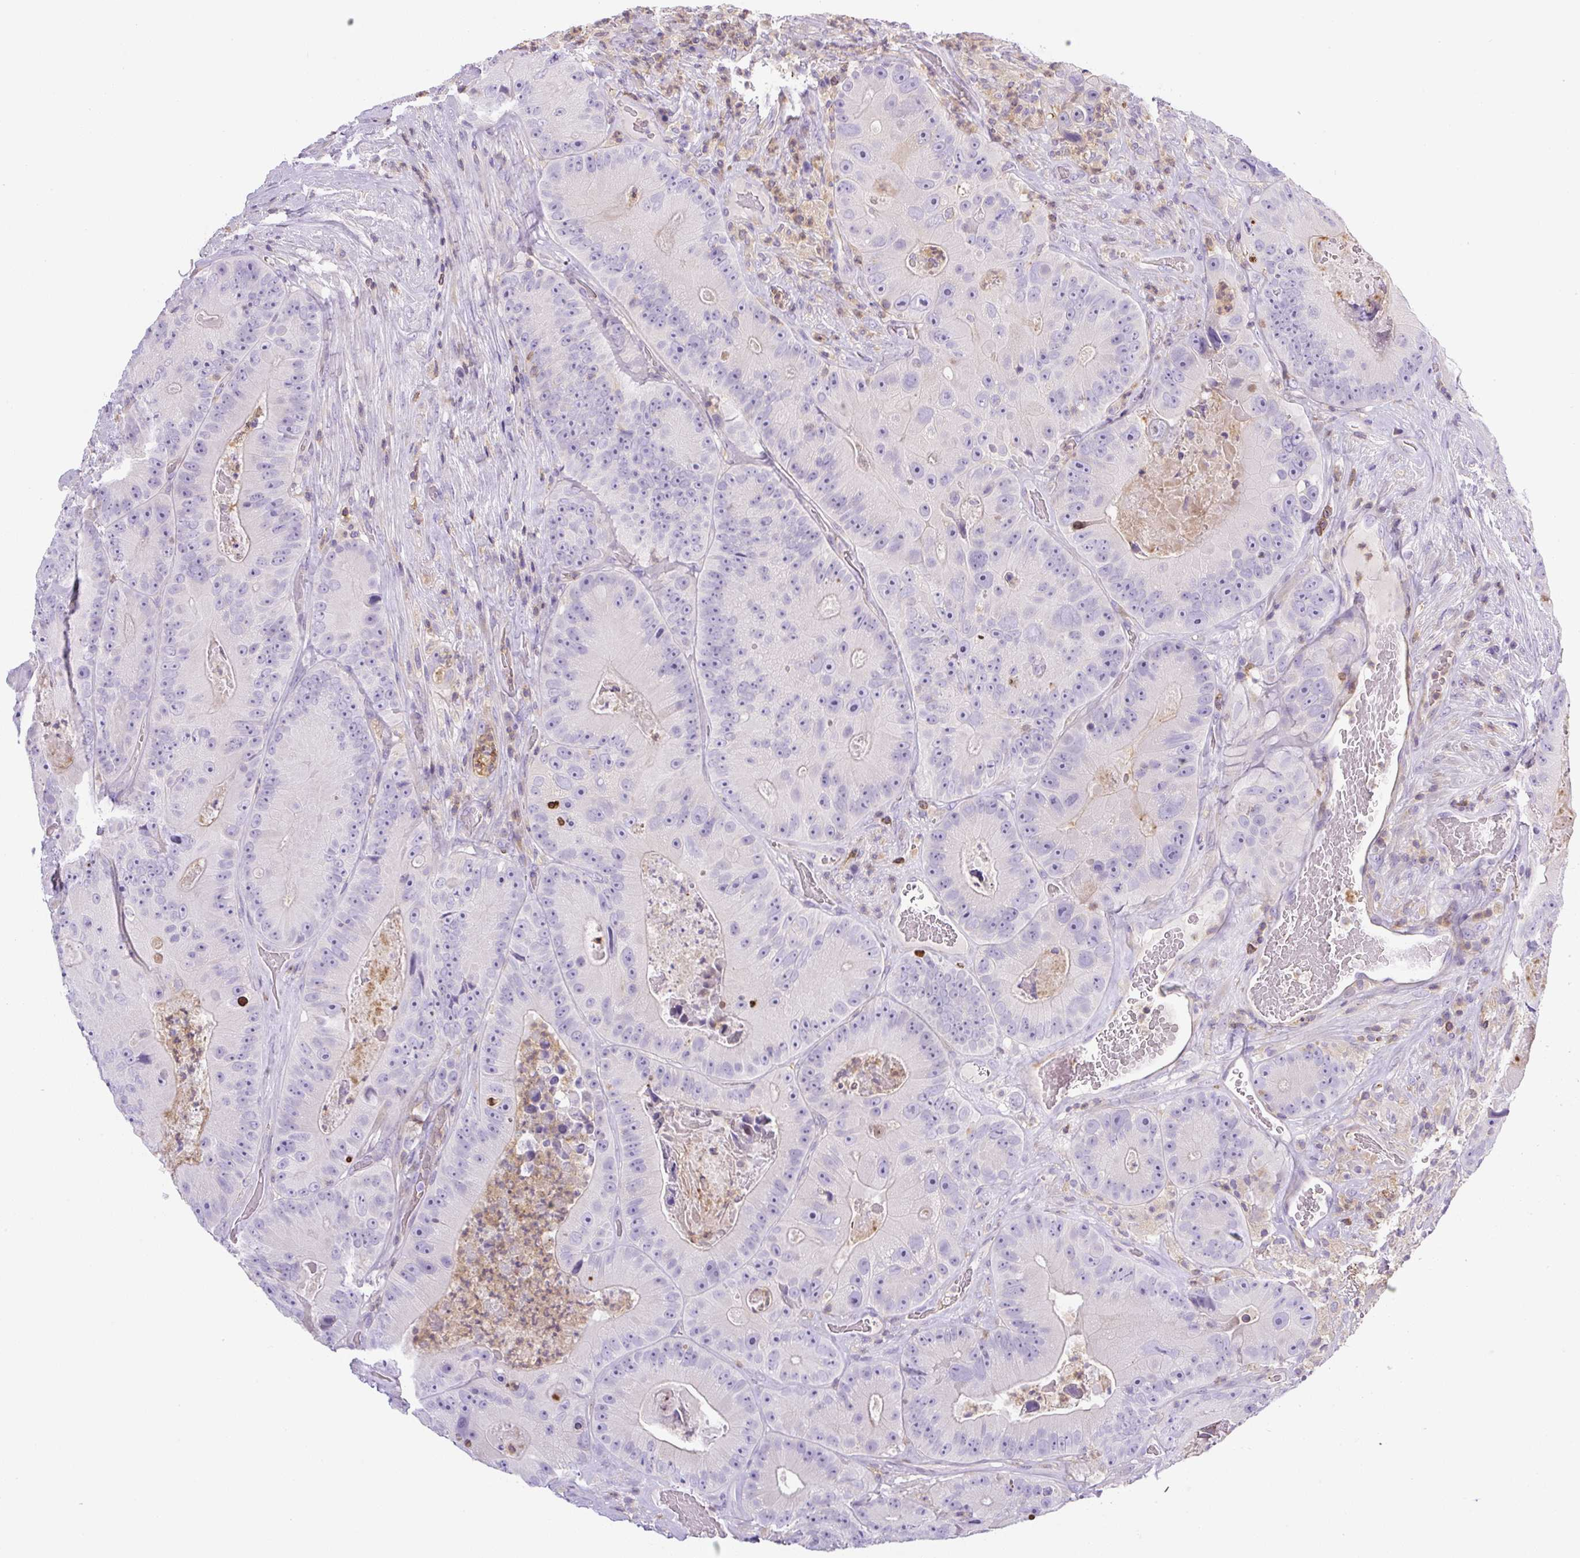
{"staining": {"intensity": "negative", "quantity": "none", "location": "none"}, "tissue": "colorectal cancer", "cell_type": "Tumor cells", "image_type": "cancer", "snomed": [{"axis": "morphology", "description": "Adenocarcinoma, NOS"}, {"axis": "topography", "description": "Colon"}], "caption": "There is no significant positivity in tumor cells of colorectal cancer (adenocarcinoma). (Stains: DAB immunohistochemistry with hematoxylin counter stain, Microscopy: brightfield microscopy at high magnification).", "gene": "PIP5KL1", "patient": {"sex": "female", "age": 86}}